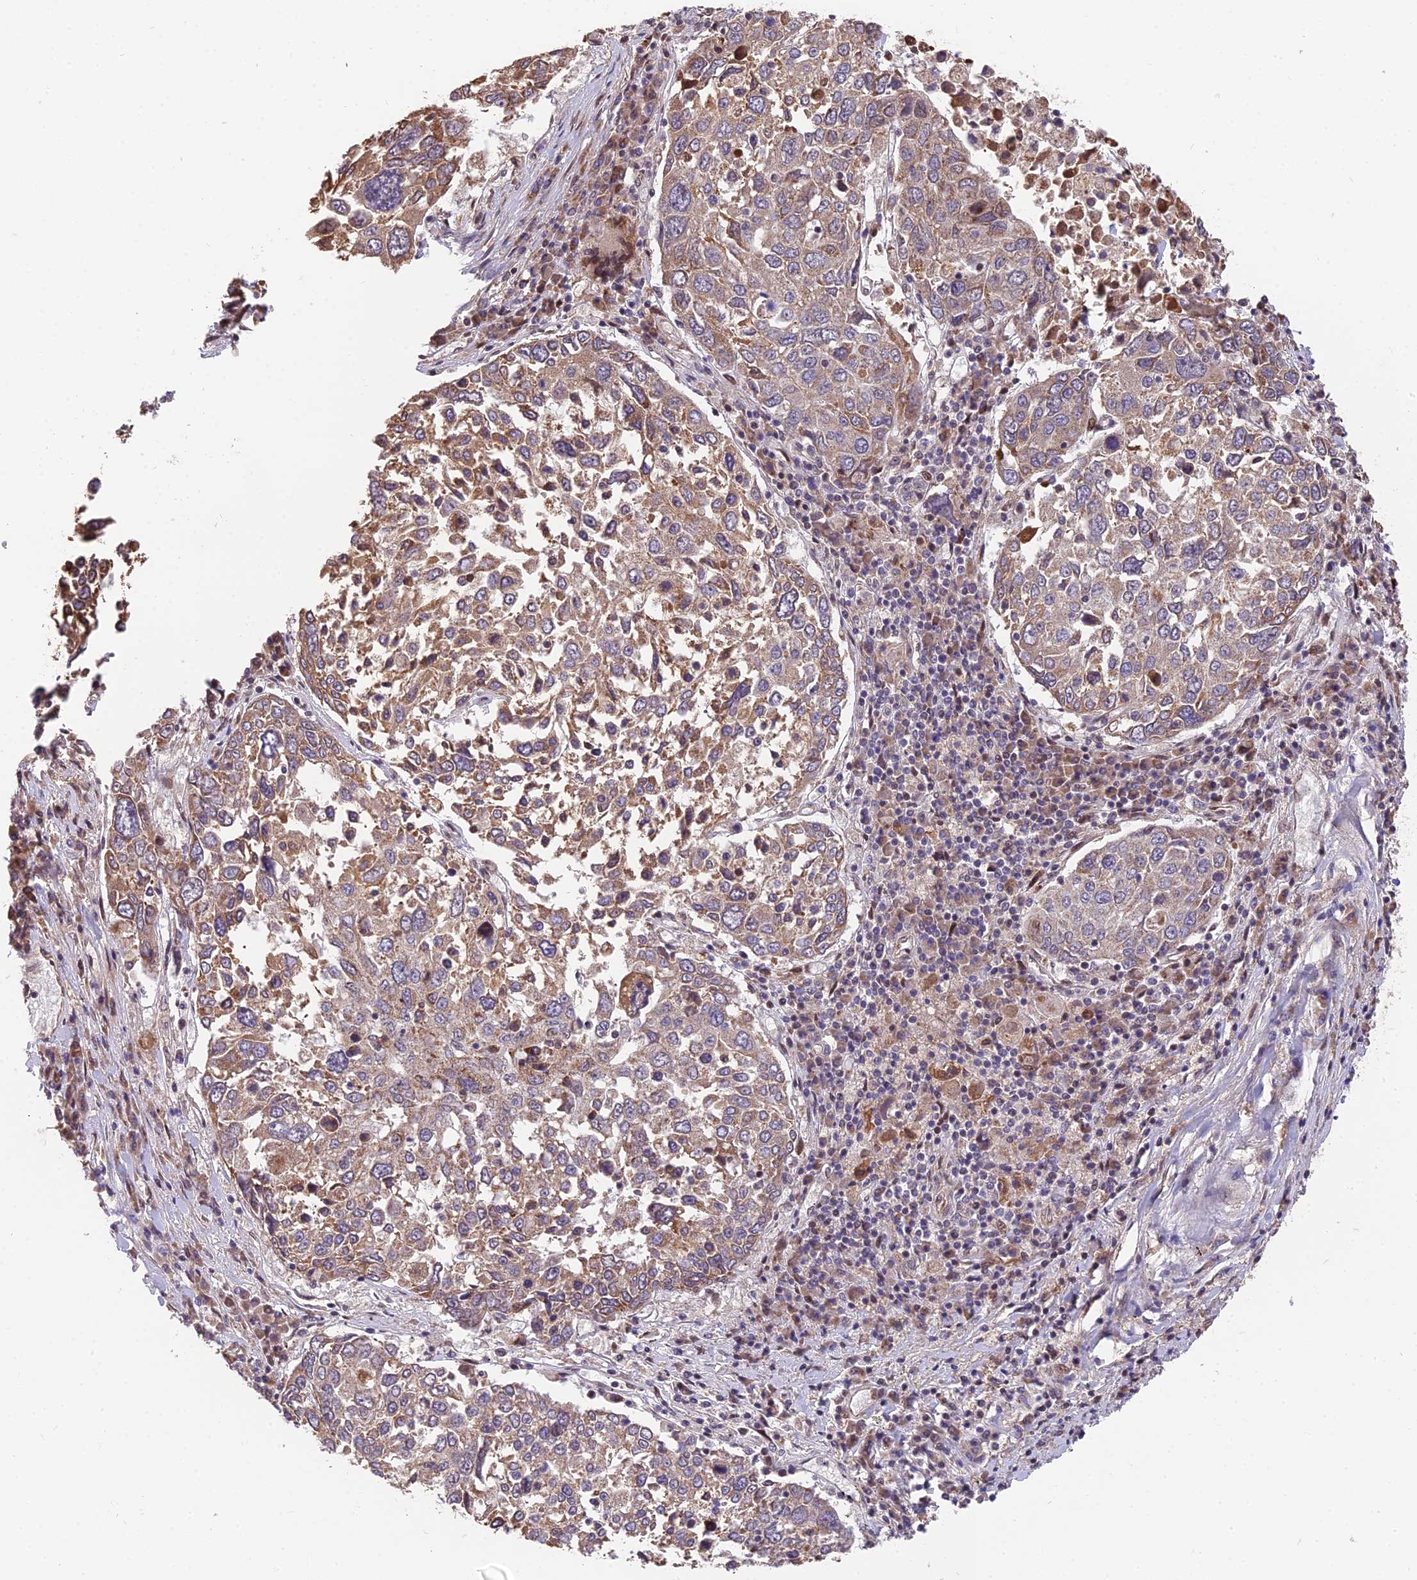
{"staining": {"intensity": "moderate", "quantity": ">75%", "location": "cytoplasmic/membranous"}, "tissue": "lung cancer", "cell_type": "Tumor cells", "image_type": "cancer", "snomed": [{"axis": "morphology", "description": "Squamous cell carcinoma, NOS"}, {"axis": "topography", "description": "Lung"}], "caption": "Squamous cell carcinoma (lung) stained with a protein marker displays moderate staining in tumor cells.", "gene": "CYP2R1", "patient": {"sex": "male", "age": 65}}